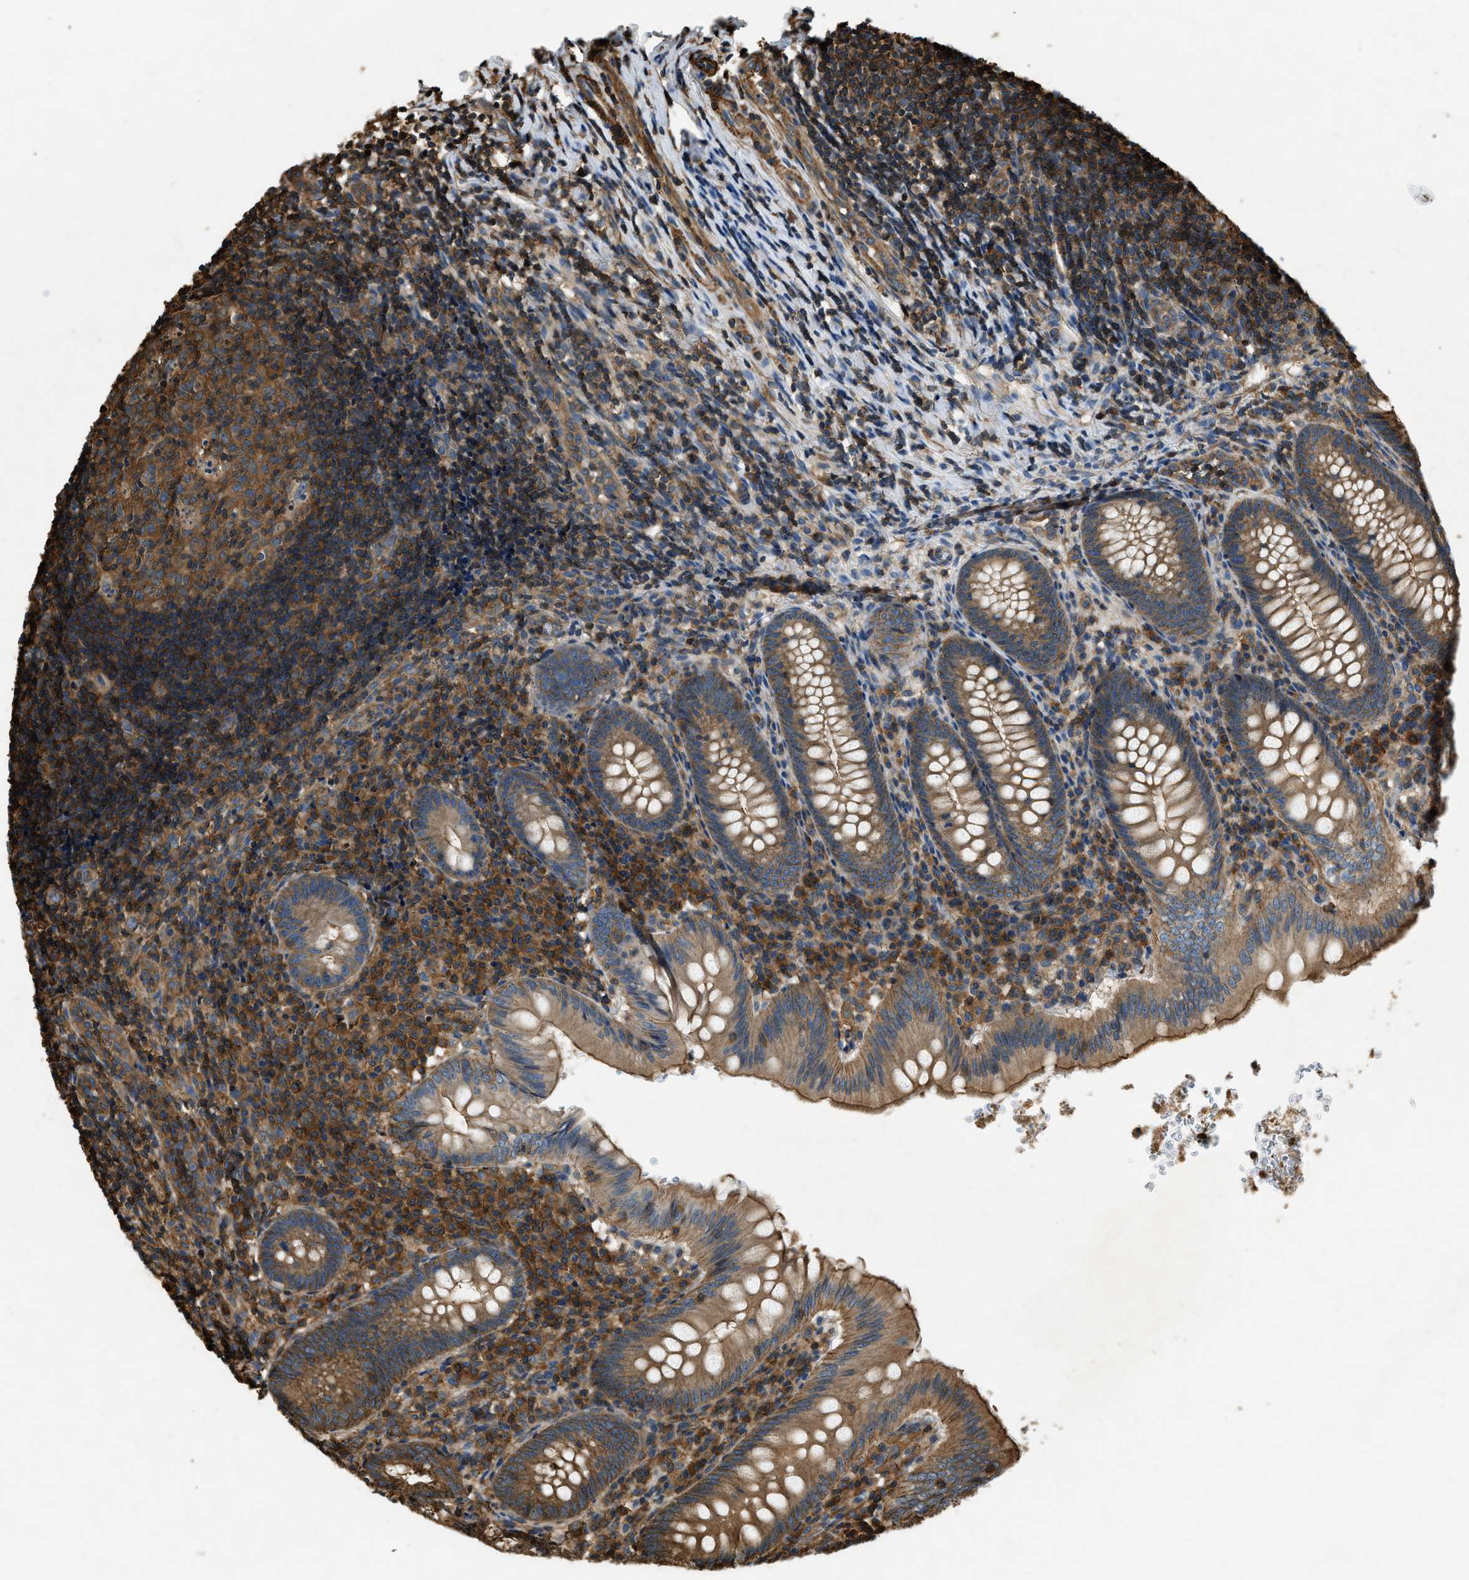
{"staining": {"intensity": "moderate", "quantity": ">75%", "location": "cytoplasmic/membranous"}, "tissue": "appendix", "cell_type": "Glandular cells", "image_type": "normal", "snomed": [{"axis": "morphology", "description": "Normal tissue, NOS"}, {"axis": "topography", "description": "Appendix"}], "caption": "This histopathology image shows normal appendix stained with IHC to label a protein in brown. The cytoplasmic/membranous of glandular cells show moderate positivity for the protein. Nuclei are counter-stained blue.", "gene": "YARS1", "patient": {"sex": "male", "age": 8}}